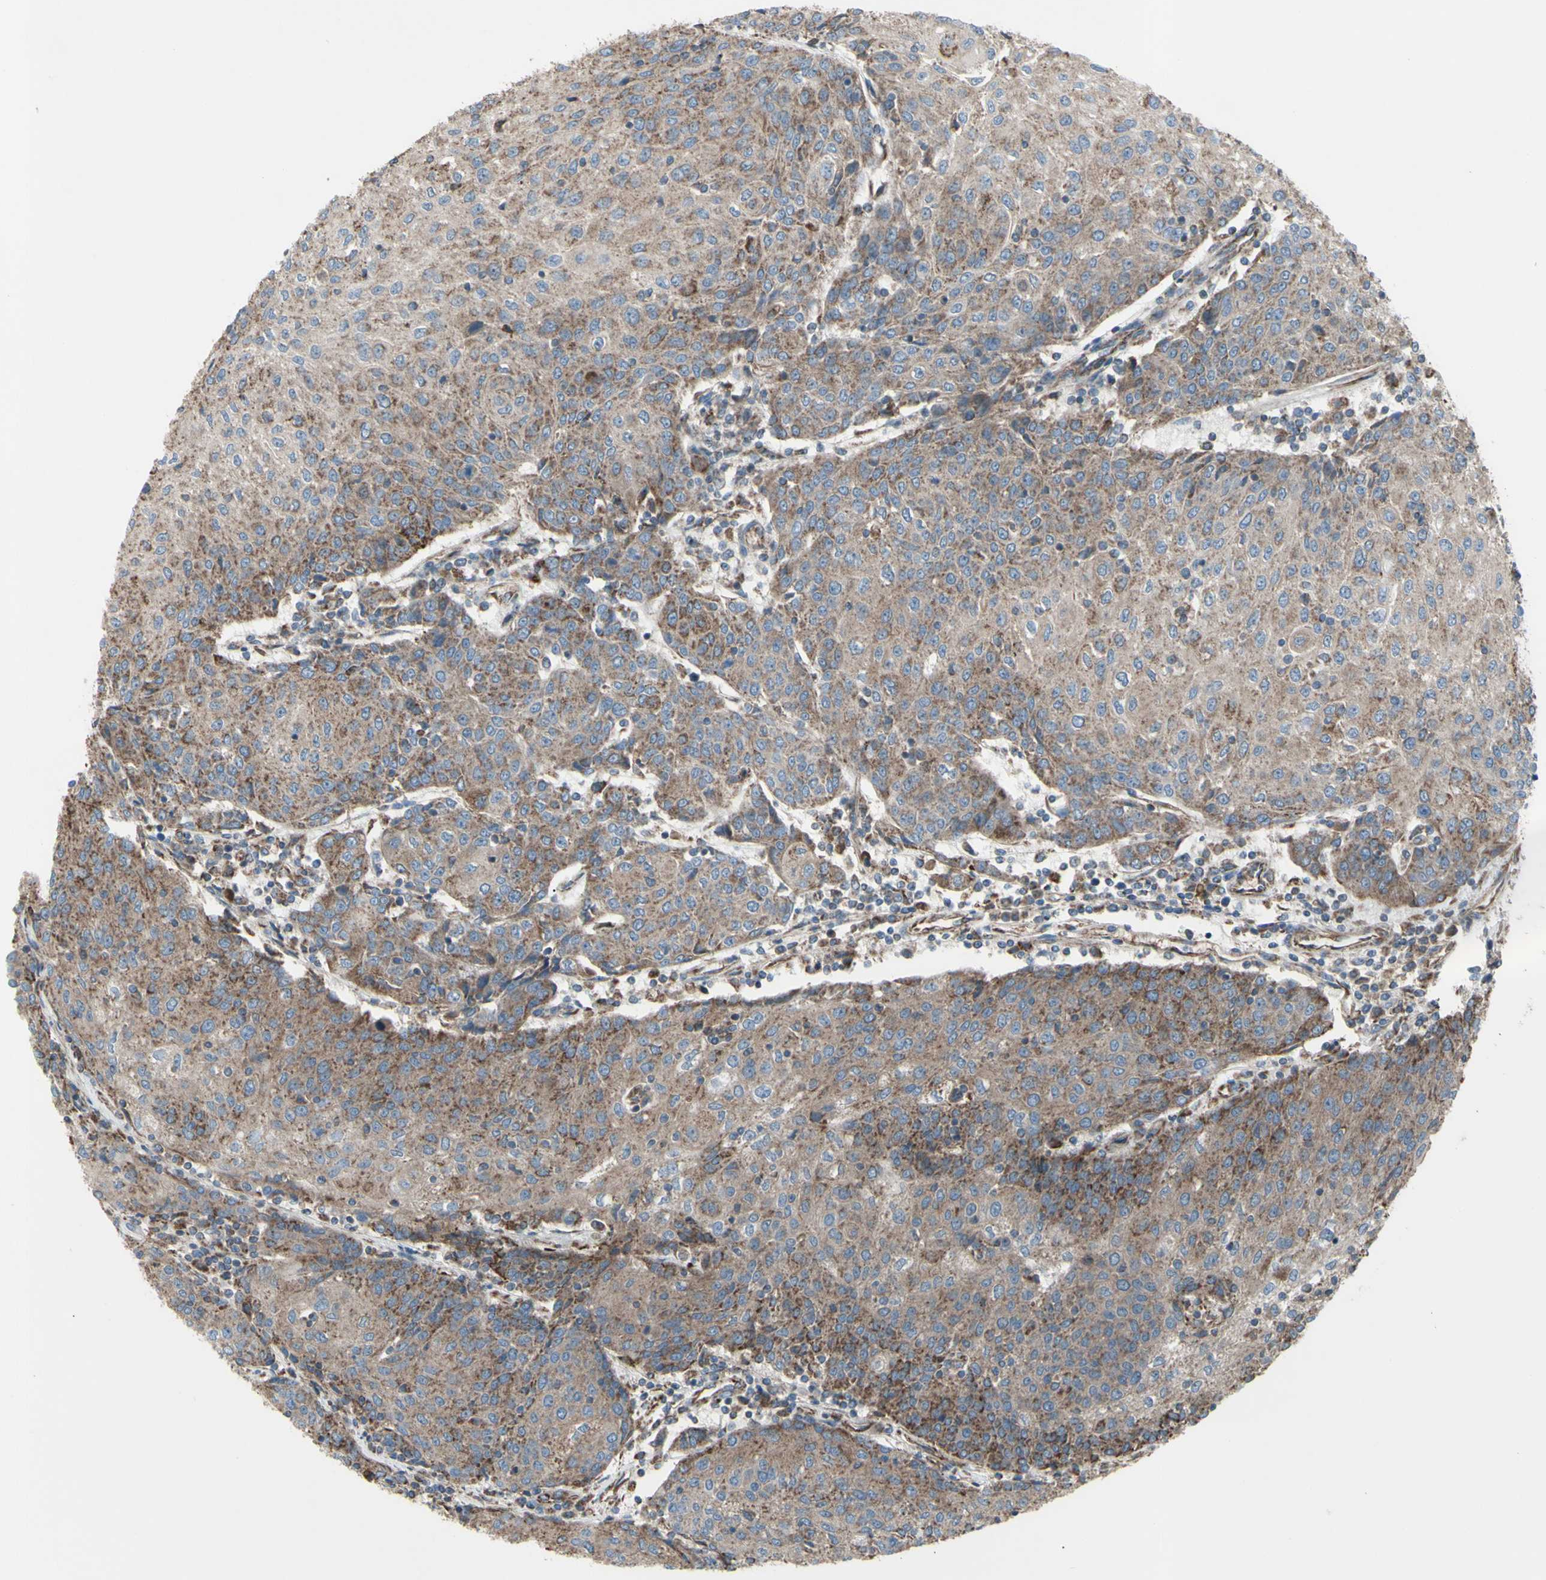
{"staining": {"intensity": "moderate", "quantity": ">75%", "location": "cytoplasmic/membranous"}, "tissue": "urothelial cancer", "cell_type": "Tumor cells", "image_type": "cancer", "snomed": [{"axis": "morphology", "description": "Urothelial carcinoma, High grade"}, {"axis": "topography", "description": "Urinary bladder"}], "caption": "There is medium levels of moderate cytoplasmic/membranous positivity in tumor cells of urothelial carcinoma (high-grade), as demonstrated by immunohistochemical staining (brown color).", "gene": "EMC7", "patient": {"sex": "female", "age": 85}}